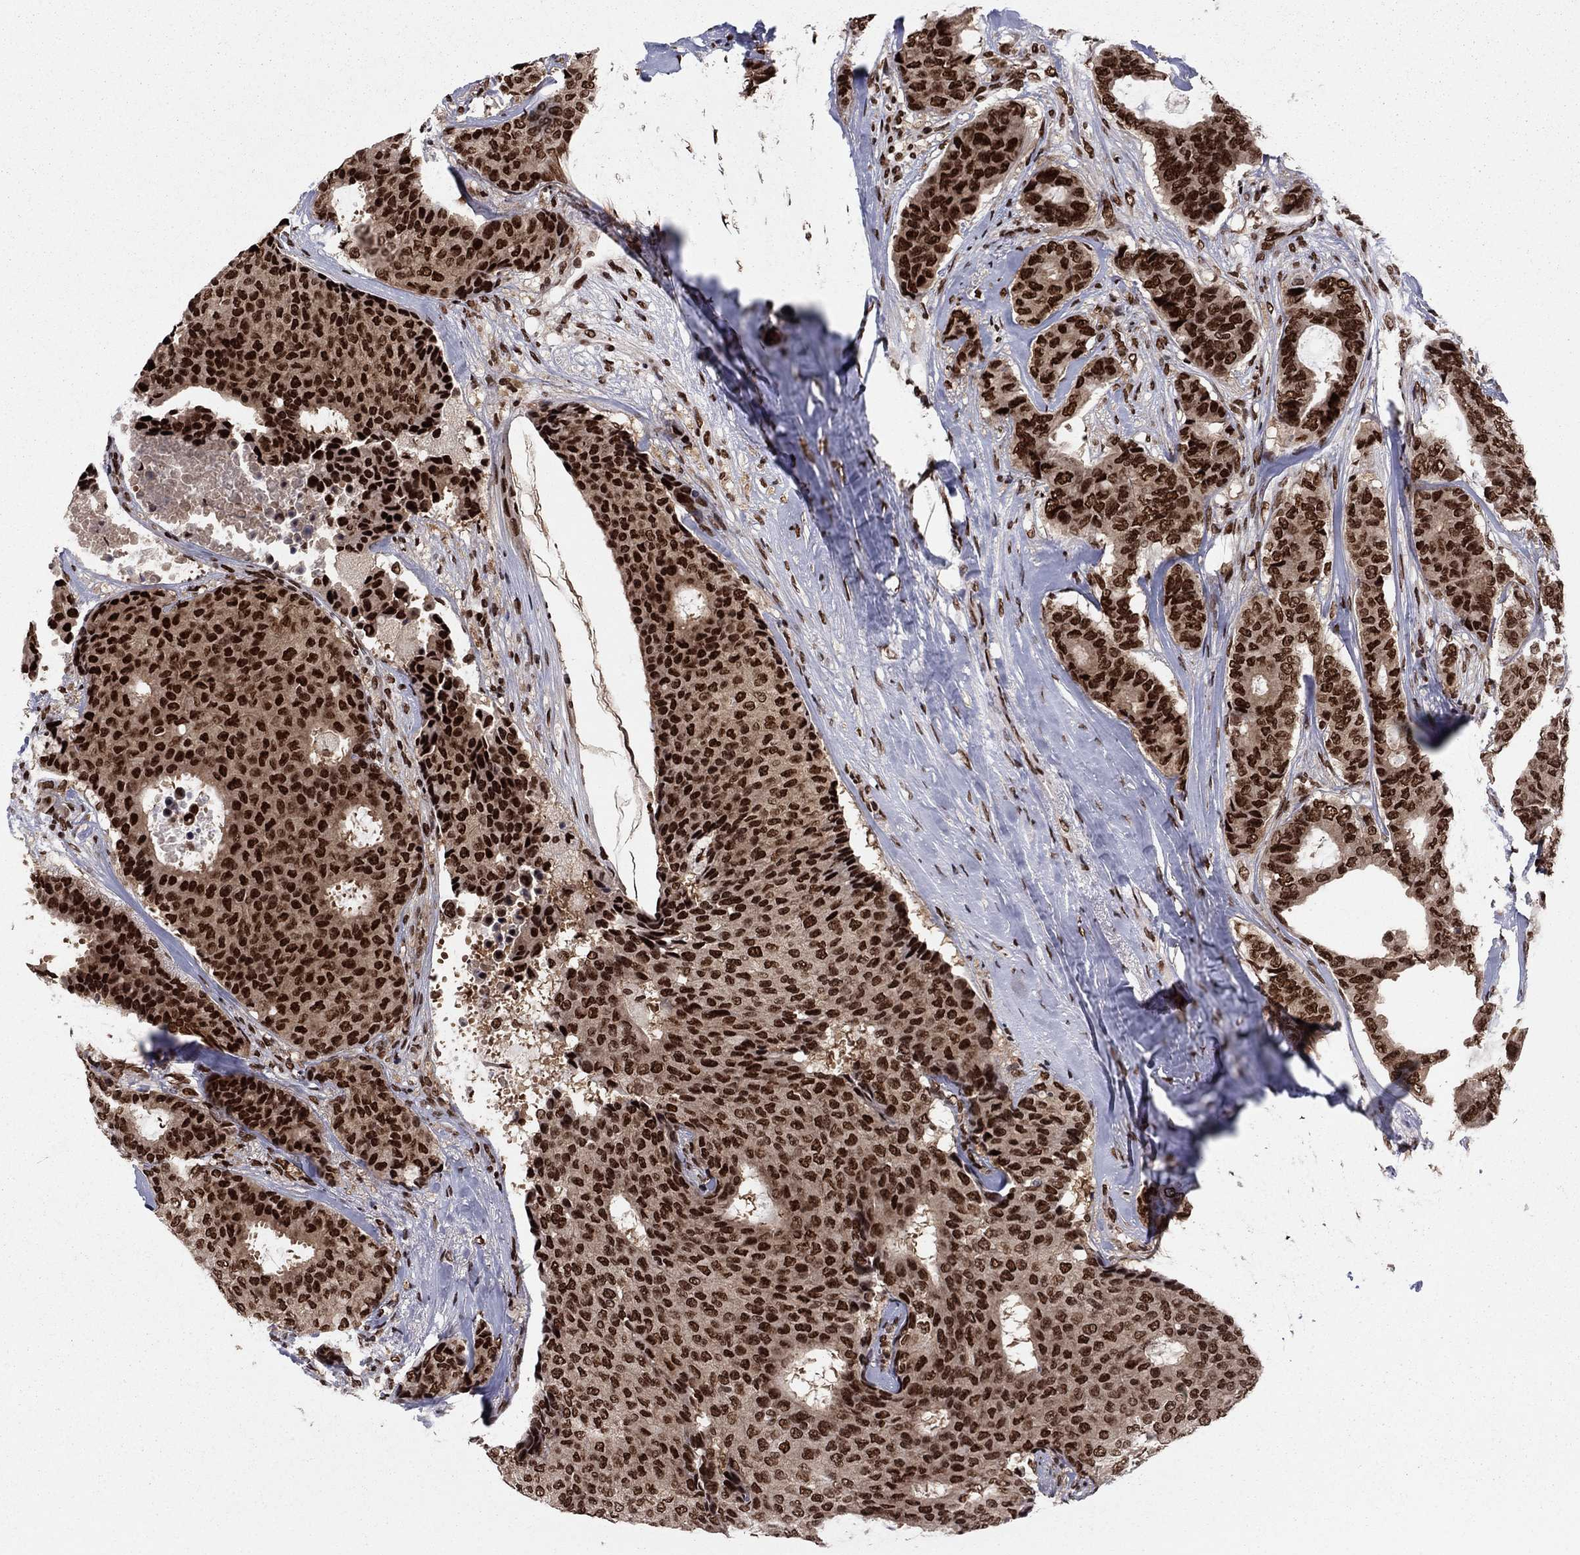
{"staining": {"intensity": "strong", "quantity": ">75%", "location": "nuclear"}, "tissue": "breast cancer", "cell_type": "Tumor cells", "image_type": "cancer", "snomed": [{"axis": "morphology", "description": "Duct carcinoma"}, {"axis": "topography", "description": "Breast"}], "caption": "Breast invasive ductal carcinoma tissue reveals strong nuclear staining in approximately >75% of tumor cells, visualized by immunohistochemistry.", "gene": "USP54", "patient": {"sex": "female", "age": 75}}